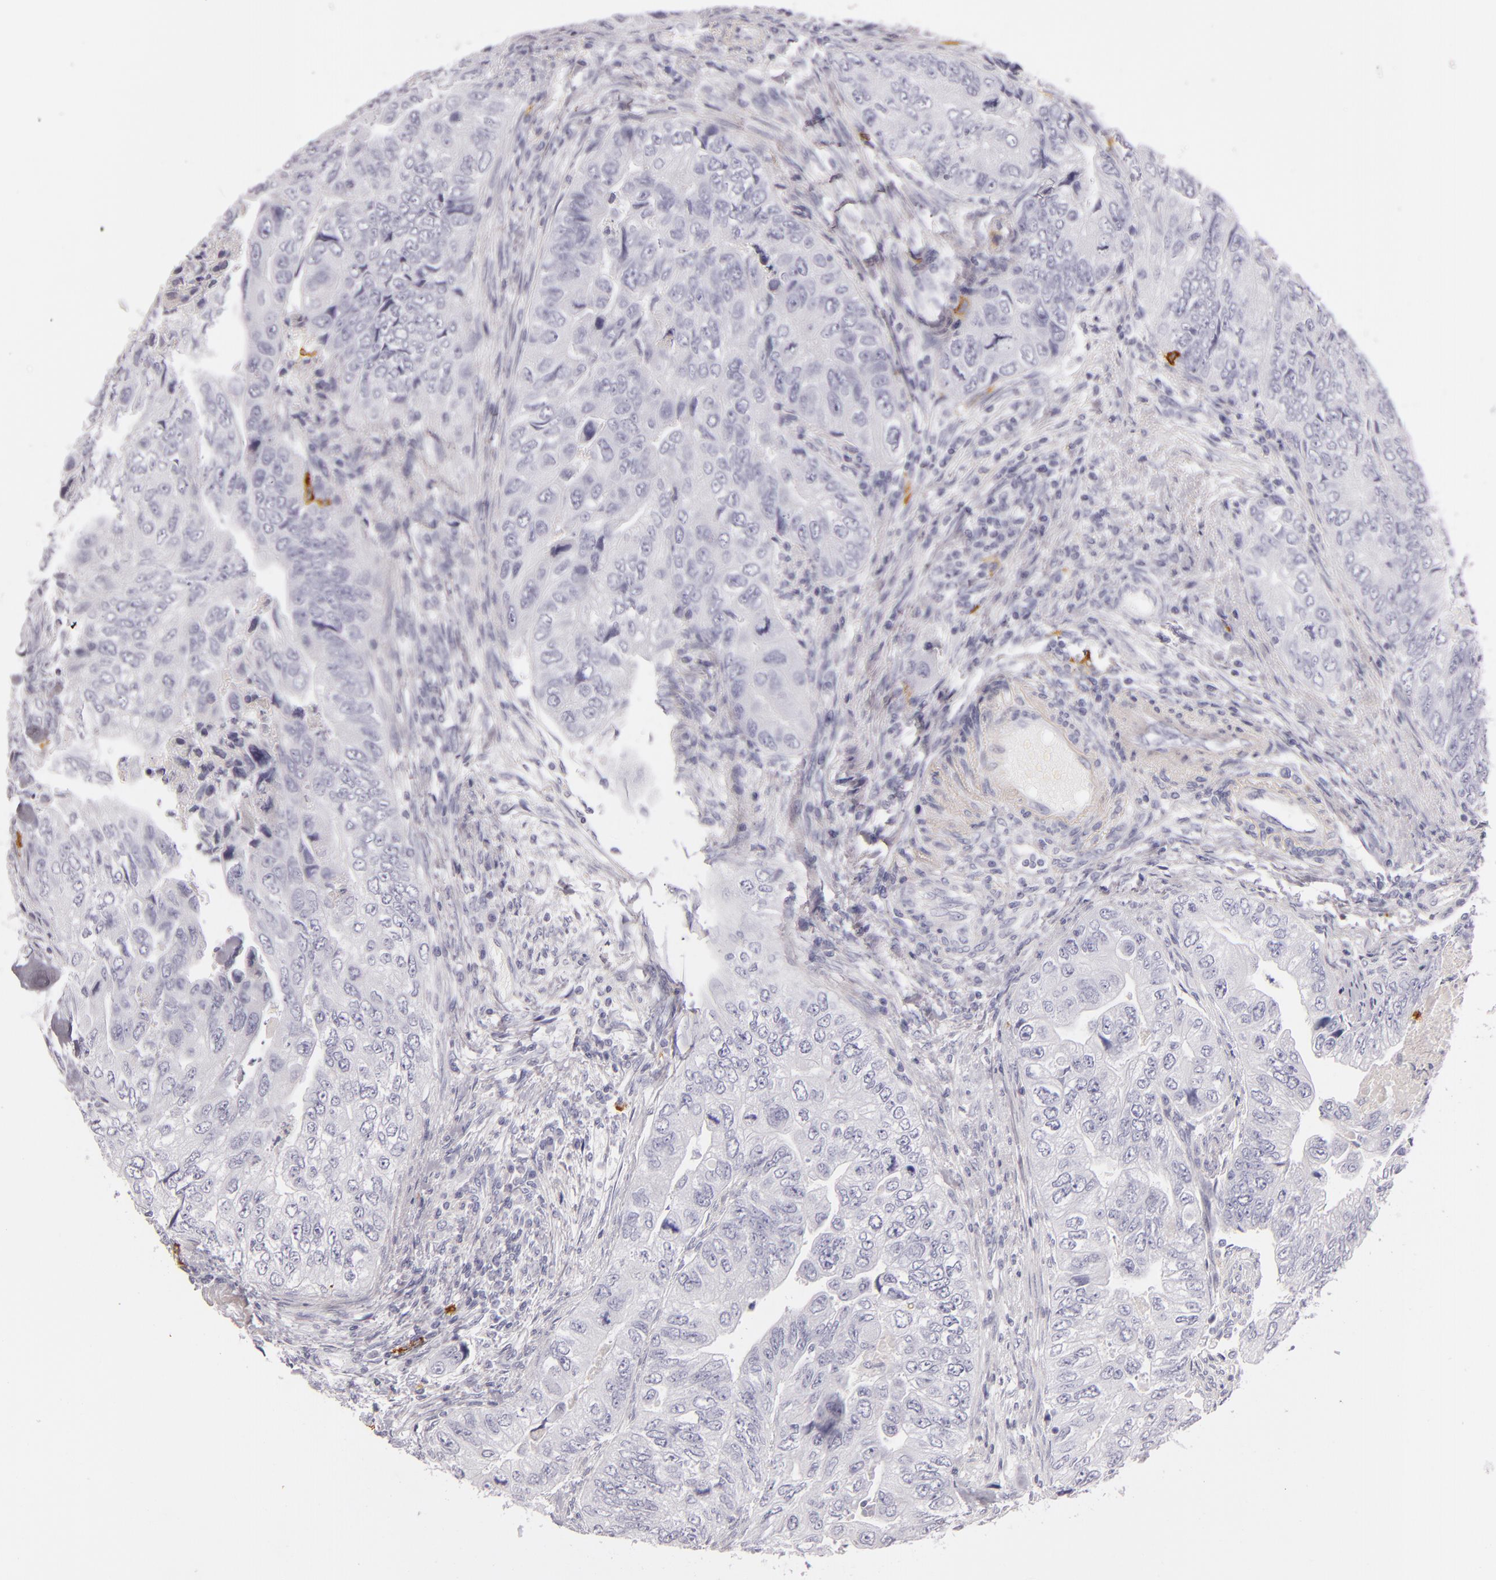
{"staining": {"intensity": "negative", "quantity": "none", "location": "none"}, "tissue": "colorectal cancer", "cell_type": "Tumor cells", "image_type": "cancer", "snomed": [{"axis": "morphology", "description": "Adenocarcinoma, NOS"}, {"axis": "topography", "description": "Colon"}], "caption": "Immunohistochemical staining of colorectal cancer (adenocarcinoma) reveals no significant positivity in tumor cells.", "gene": "CD207", "patient": {"sex": "female", "age": 11}}